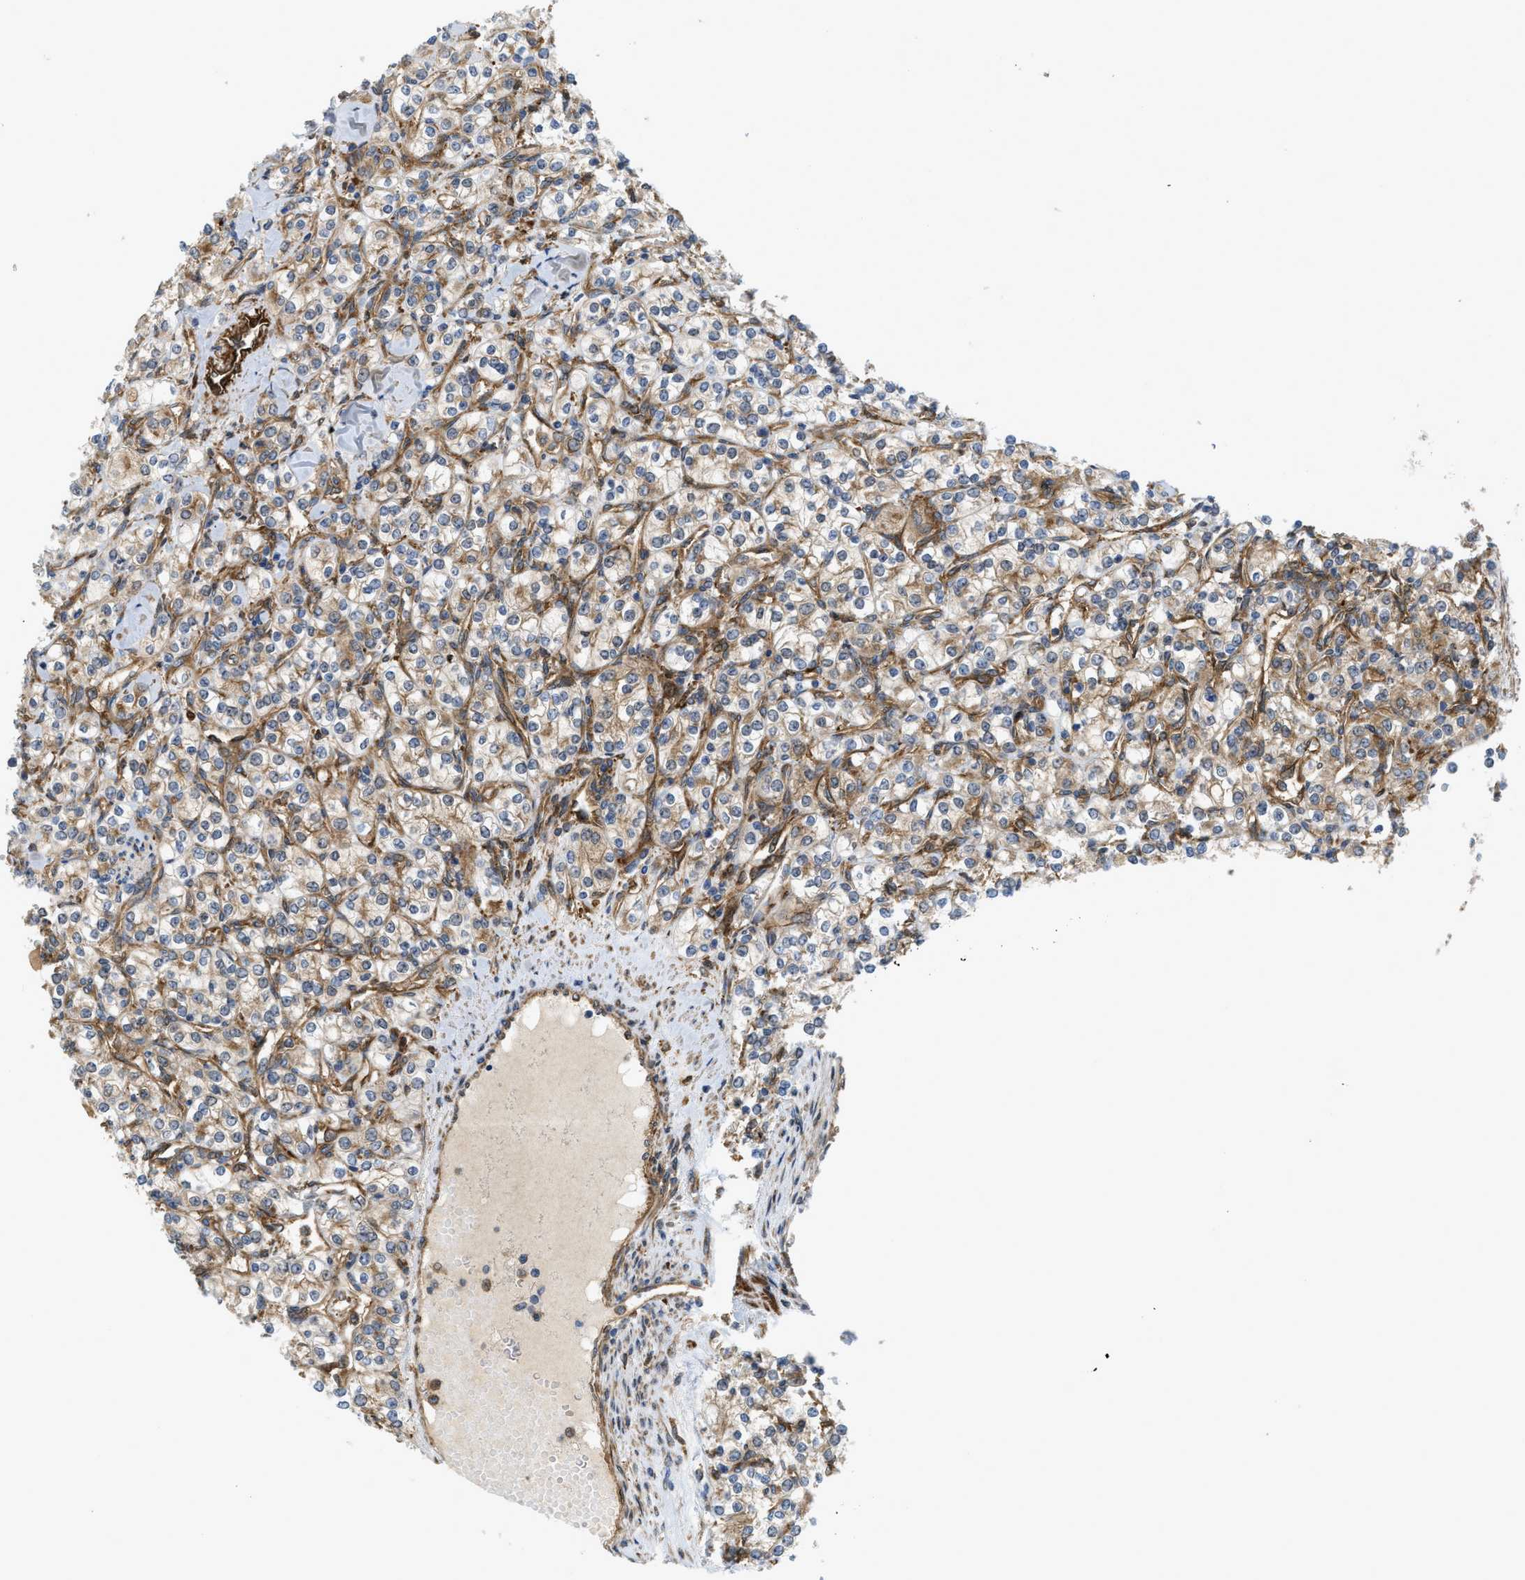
{"staining": {"intensity": "moderate", "quantity": ">75%", "location": "cytoplasmic/membranous"}, "tissue": "renal cancer", "cell_type": "Tumor cells", "image_type": "cancer", "snomed": [{"axis": "morphology", "description": "Adenocarcinoma, NOS"}, {"axis": "topography", "description": "Kidney"}], "caption": "Brown immunohistochemical staining in human renal cancer demonstrates moderate cytoplasmic/membranous expression in approximately >75% of tumor cells.", "gene": "PICALM", "patient": {"sex": "male", "age": 77}}